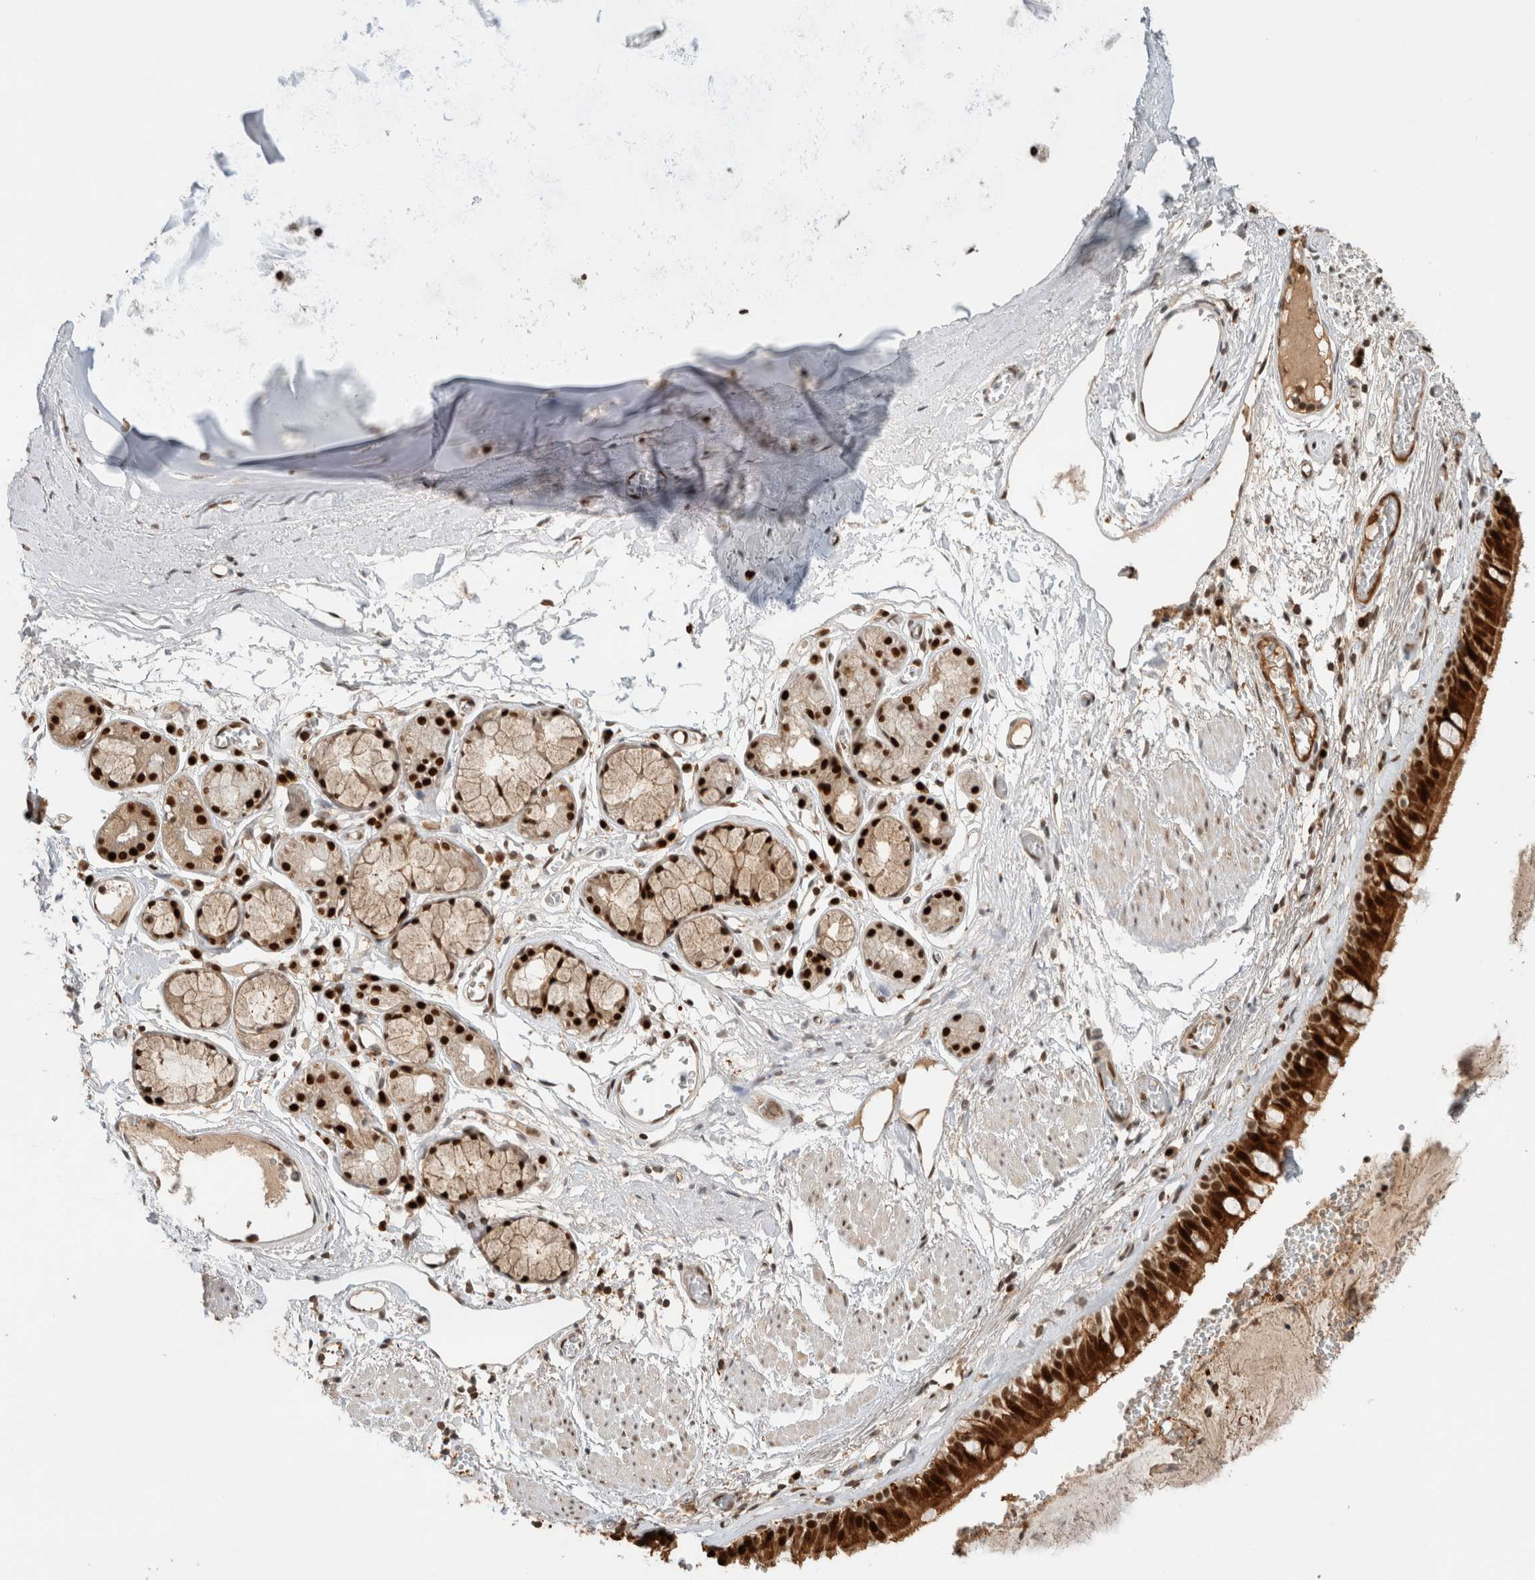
{"staining": {"intensity": "strong", "quantity": ">75%", "location": "cytoplasmic/membranous,nuclear"}, "tissue": "bronchus", "cell_type": "Respiratory epithelial cells", "image_type": "normal", "snomed": [{"axis": "morphology", "description": "Normal tissue, NOS"}, {"axis": "topography", "description": "Bronchus"}, {"axis": "topography", "description": "Lung"}], "caption": "Immunohistochemistry (IHC) (DAB) staining of unremarkable human bronchus exhibits strong cytoplasmic/membranous,nuclear protein positivity in approximately >75% of respiratory epithelial cells. (DAB (3,3'-diaminobenzidine) IHC, brown staining for protein, blue staining for nuclei).", "gene": "SNRNP40", "patient": {"sex": "male", "age": 56}}